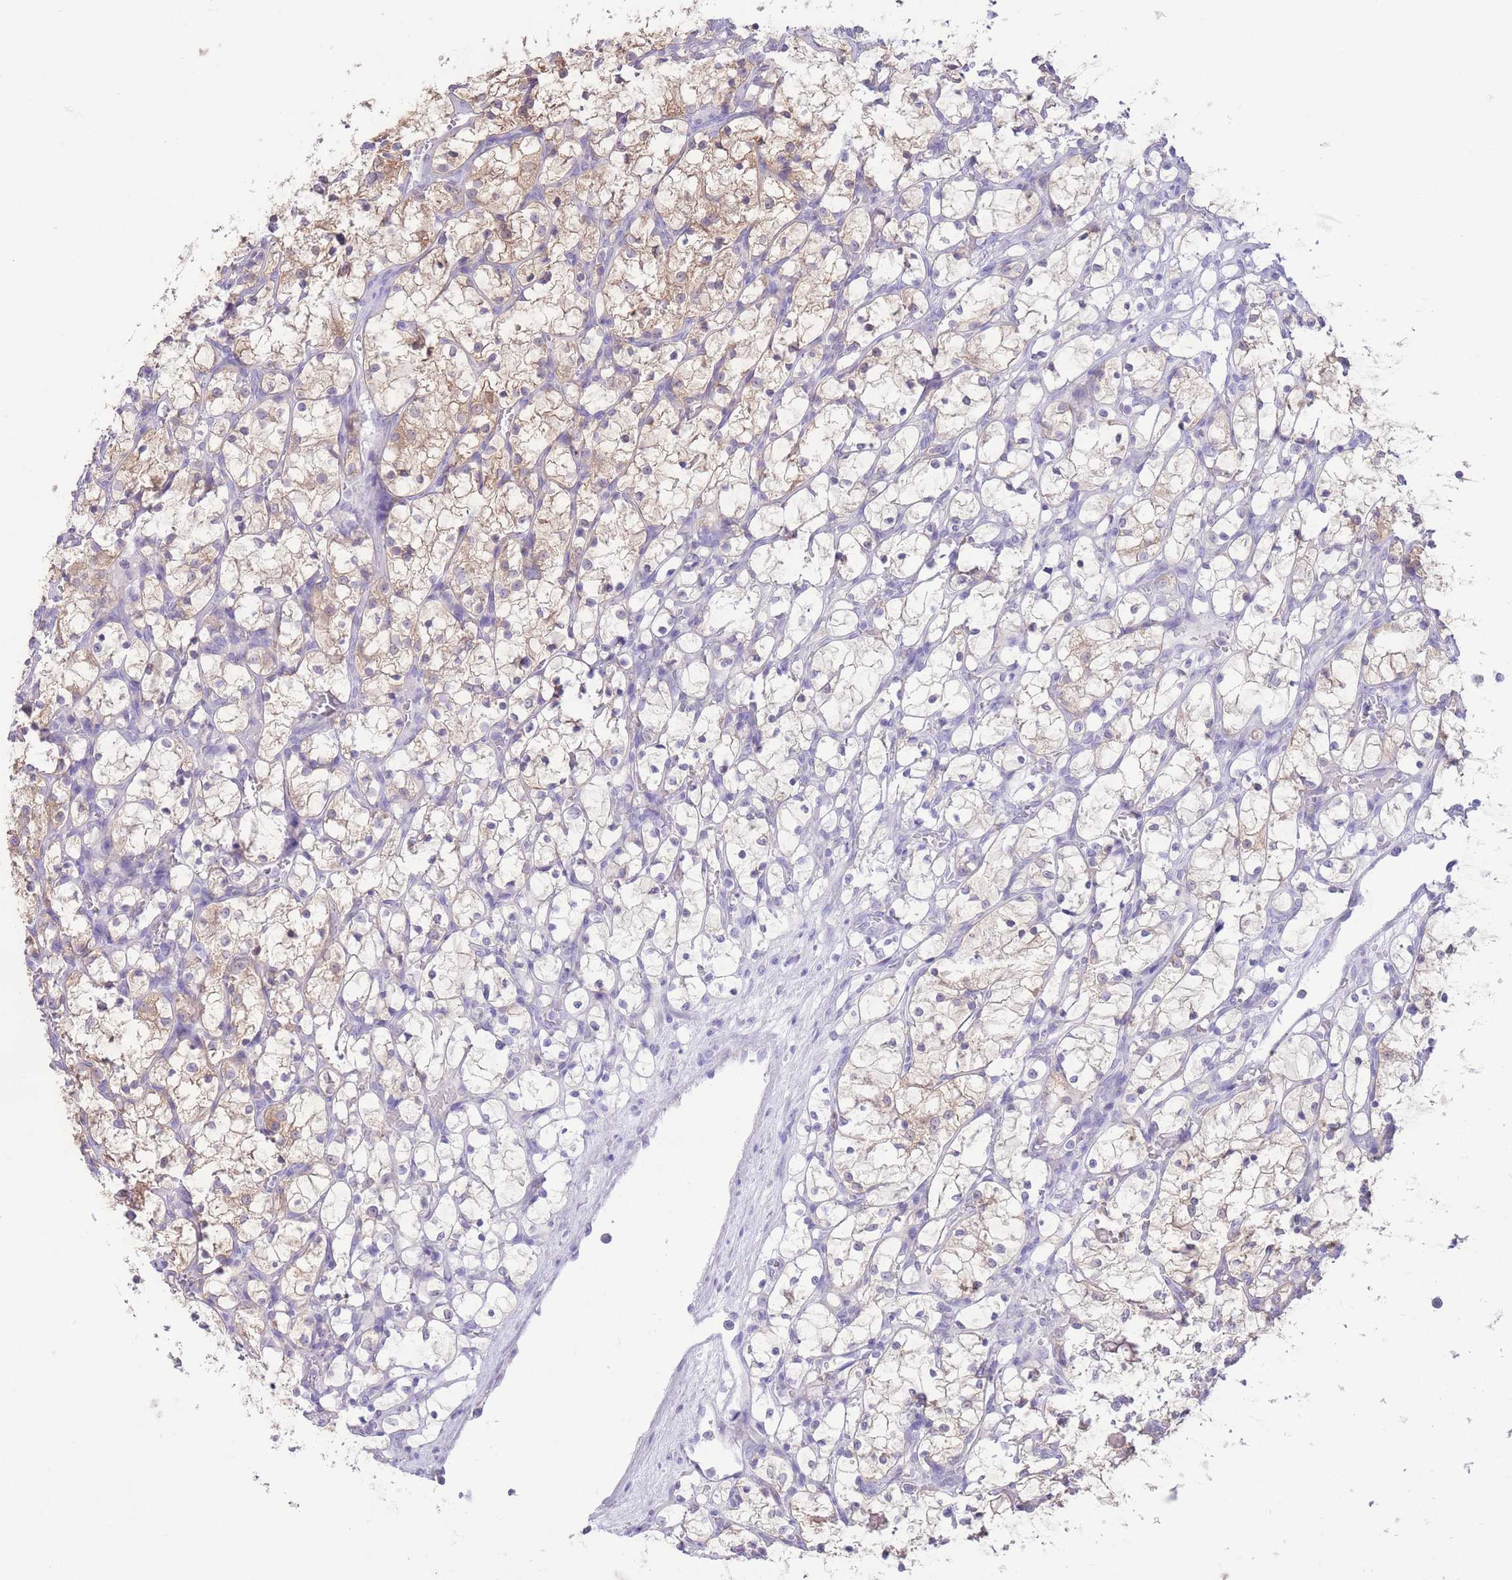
{"staining": {"intensity": "weak", "quantity": "<25%", "location": "cytoplasmic/membranous"}, "tissue": "renal cancer", "cell_type": "Tumor cells", "image_type": "cancer", "snomed": [{"axis": "morphology", "description": "Adenocarcinoma, NOS"}, {"axis": "topography", "description": "Kidney"}], "caption": "This is an IHC micrograph of human renal cancer (adenocarcinoma). There is no positivity in tumor cells.", "gene": "FAH", "patient": {"sex": "female", "age": 69}}